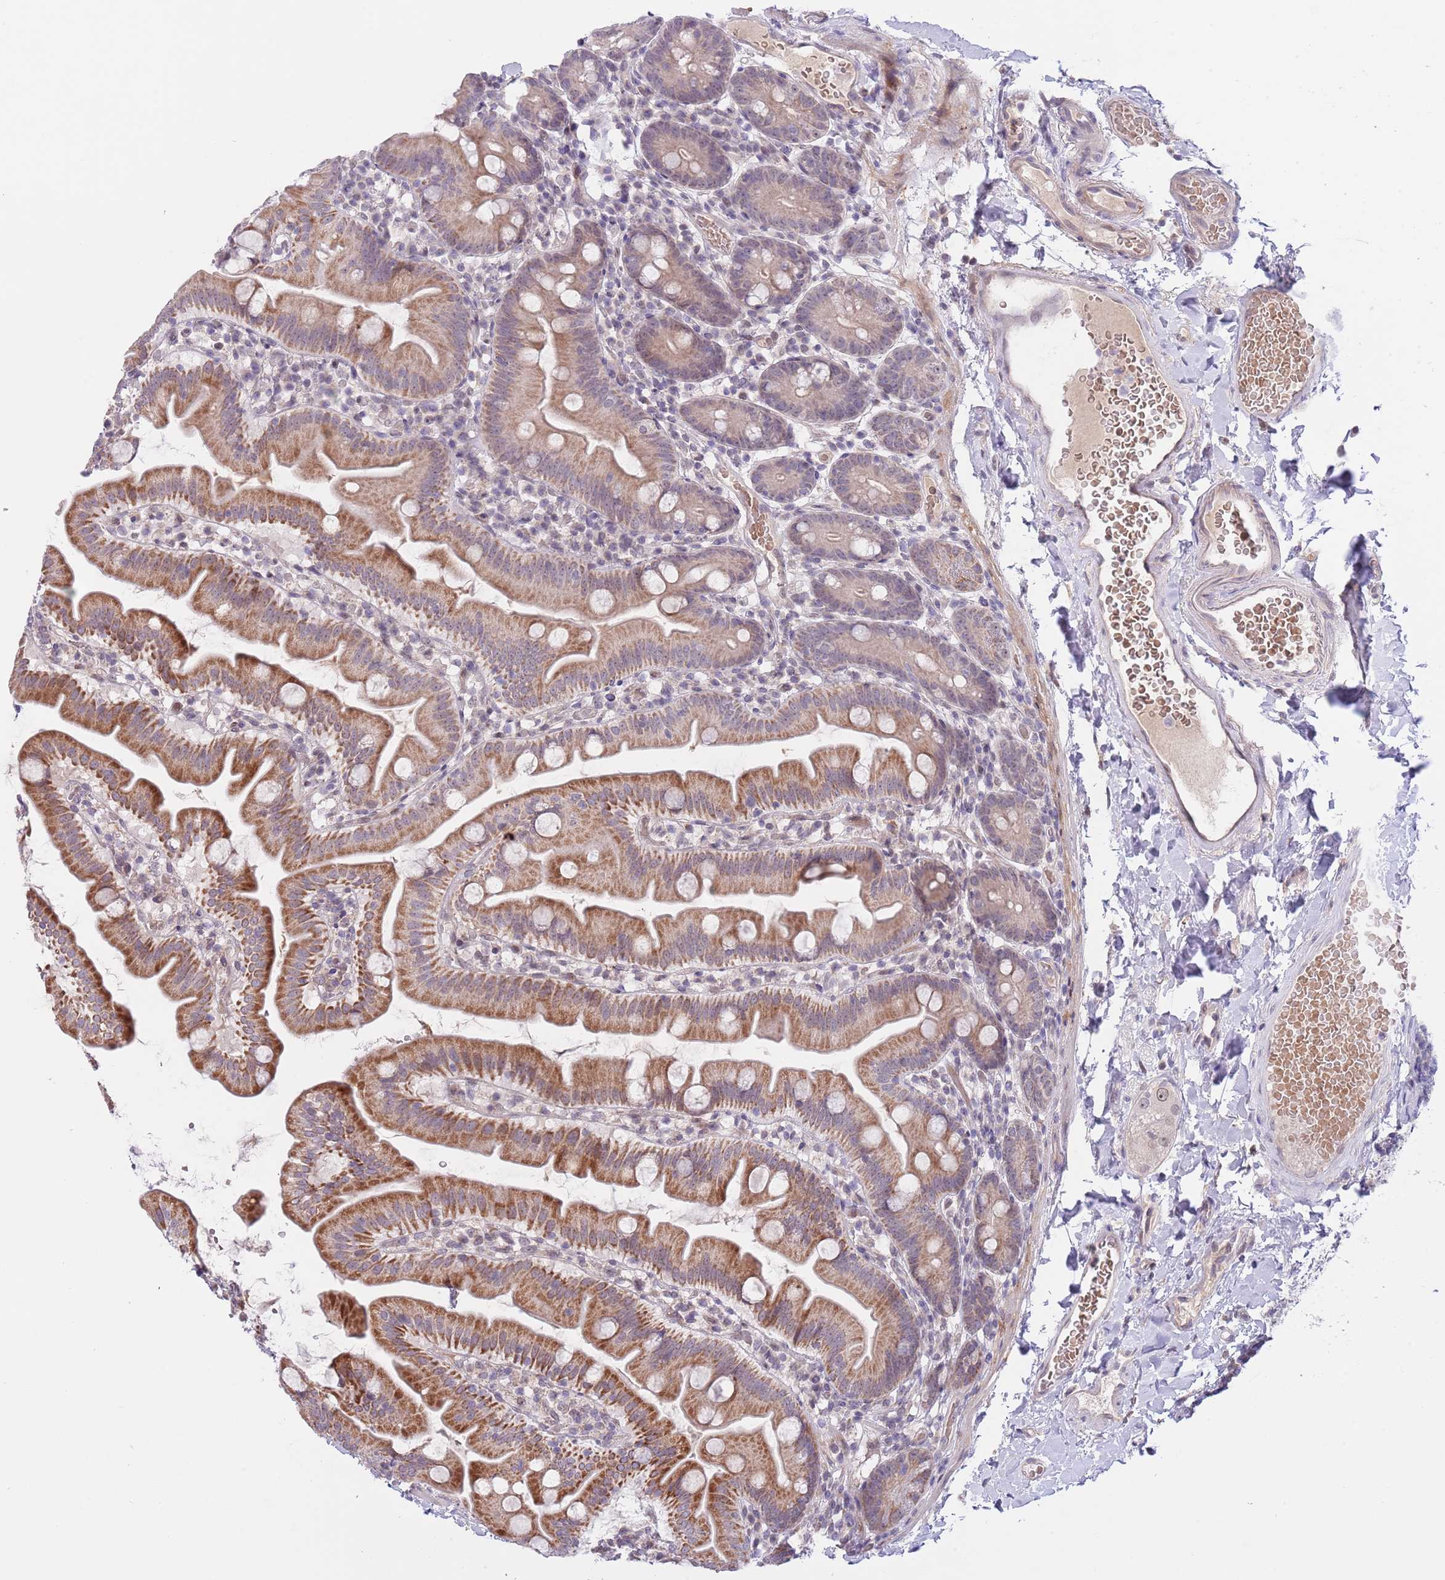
{"staining": {"intensity": "strong", "quantity": ">75%", "location": "cytoplasmic/membranous"}, "tissue": "small intestine", "cell_type": "Glandular cells", "image_type": "normal", "snomed": [{"axis": "morphology", "description": "Normal tissue, NOS"}, {"axis": "topography", "description": "Small intestine"}], "caption": "This photomicrograph demonstrates immunohistochemistry staining of normal small intestine, with high strong cytoplasmic/membranous staining in approximately >75% of glandular cells.", "gene": "AP1S2", "patient": {"sex": "female", "age": 68}}